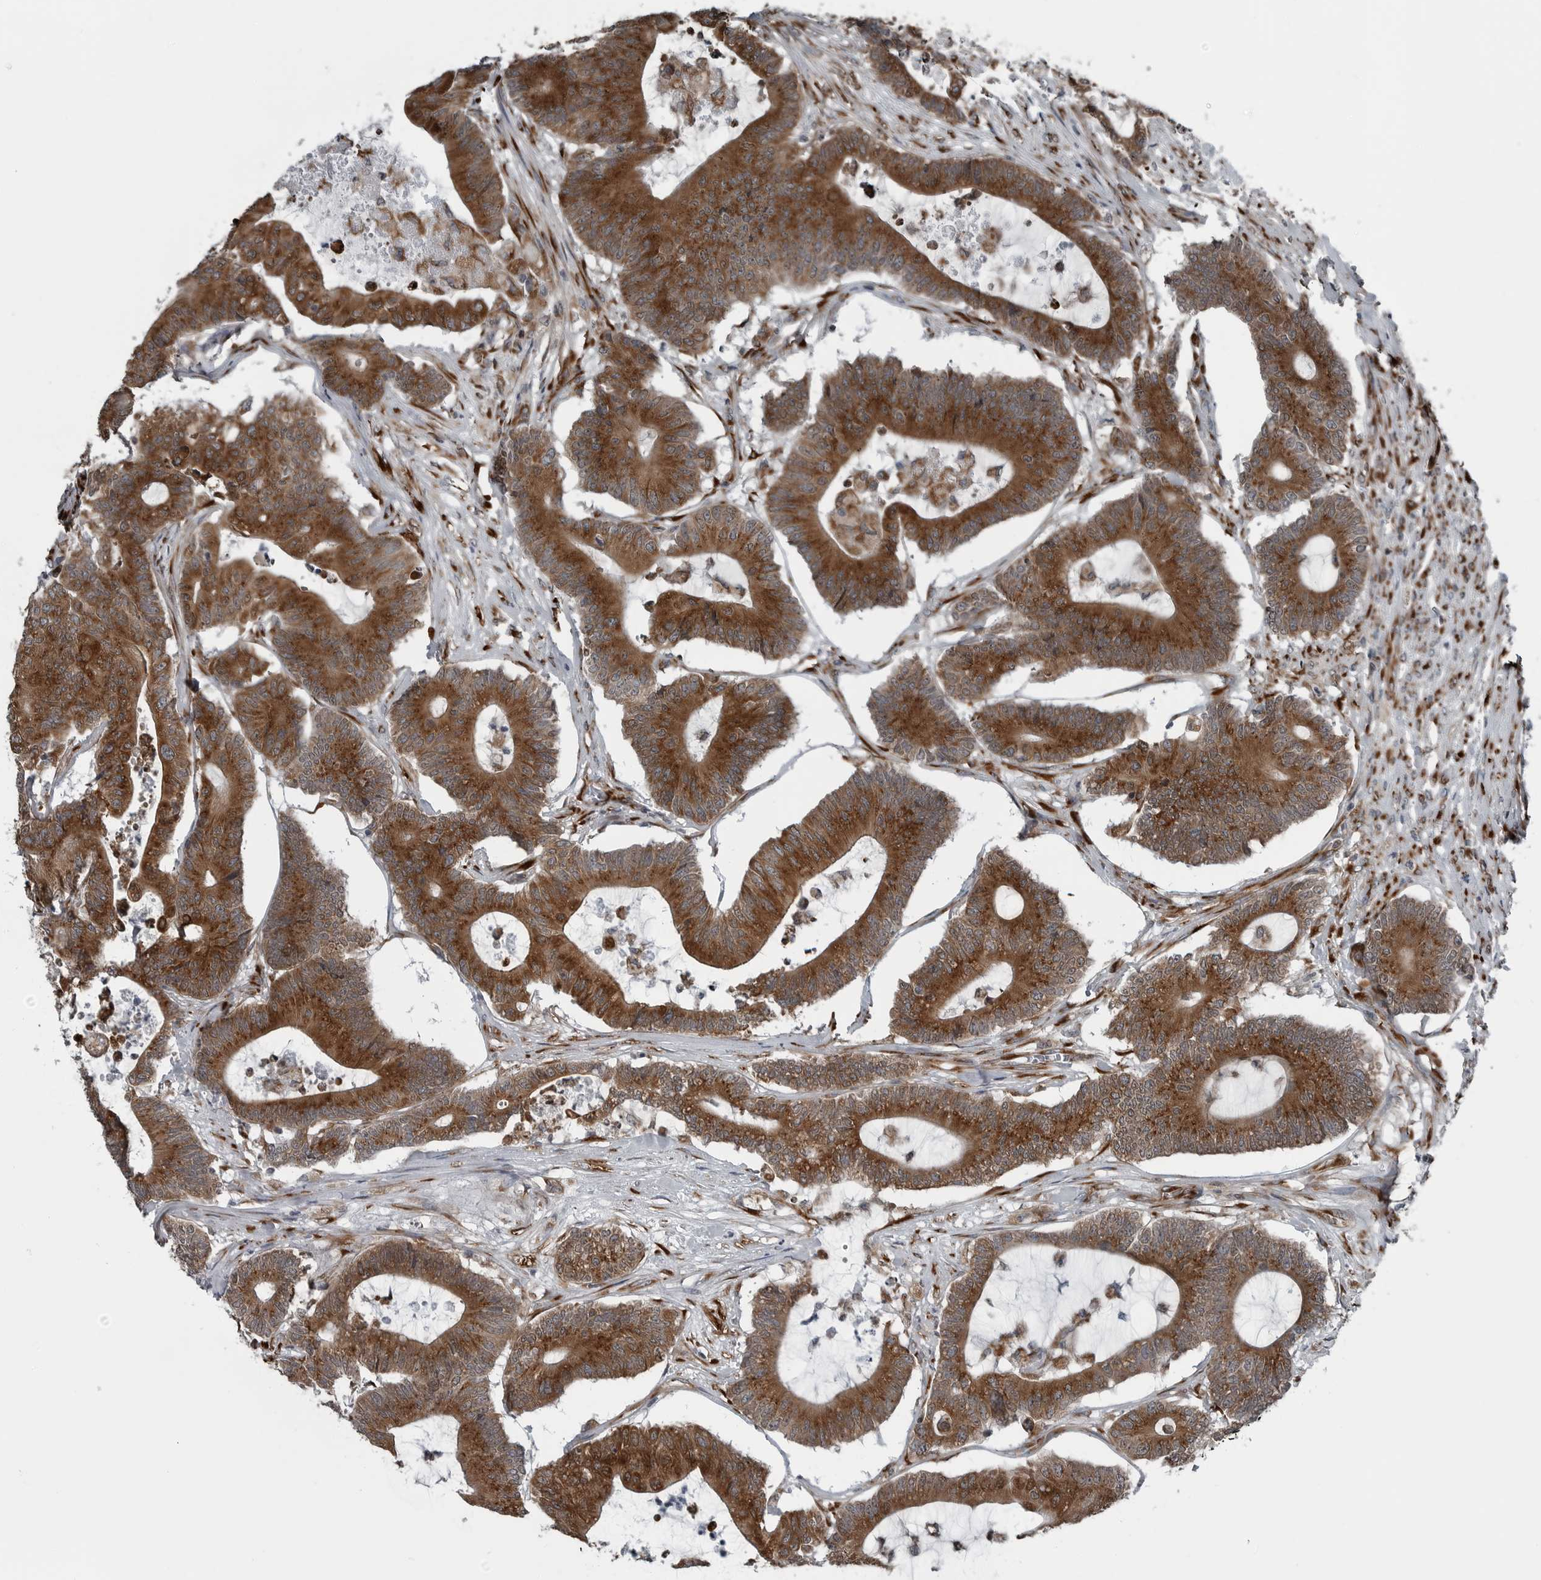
{"staining": {"intensity": "strong", "quantity": ">75%", "location": "cytoplasmic/membranous"}, "tissue": "colorectal cancer", "cell_type": "Tumor cells", "image_type": "cancer", "snomed": [{"axis": "morphology", "description": "Adenocarcinoma, NOS"}, {"axis": "topography", "description": "Colon"}], "caption": "There is high levels of strong cytoplasmic/membranous expression in tumor cells of colorectal cancer, as demonstrated by immunohistochemical staining (brown color).", "gene": "CEP85", "patient": {"sex": "female", "age": 84}}